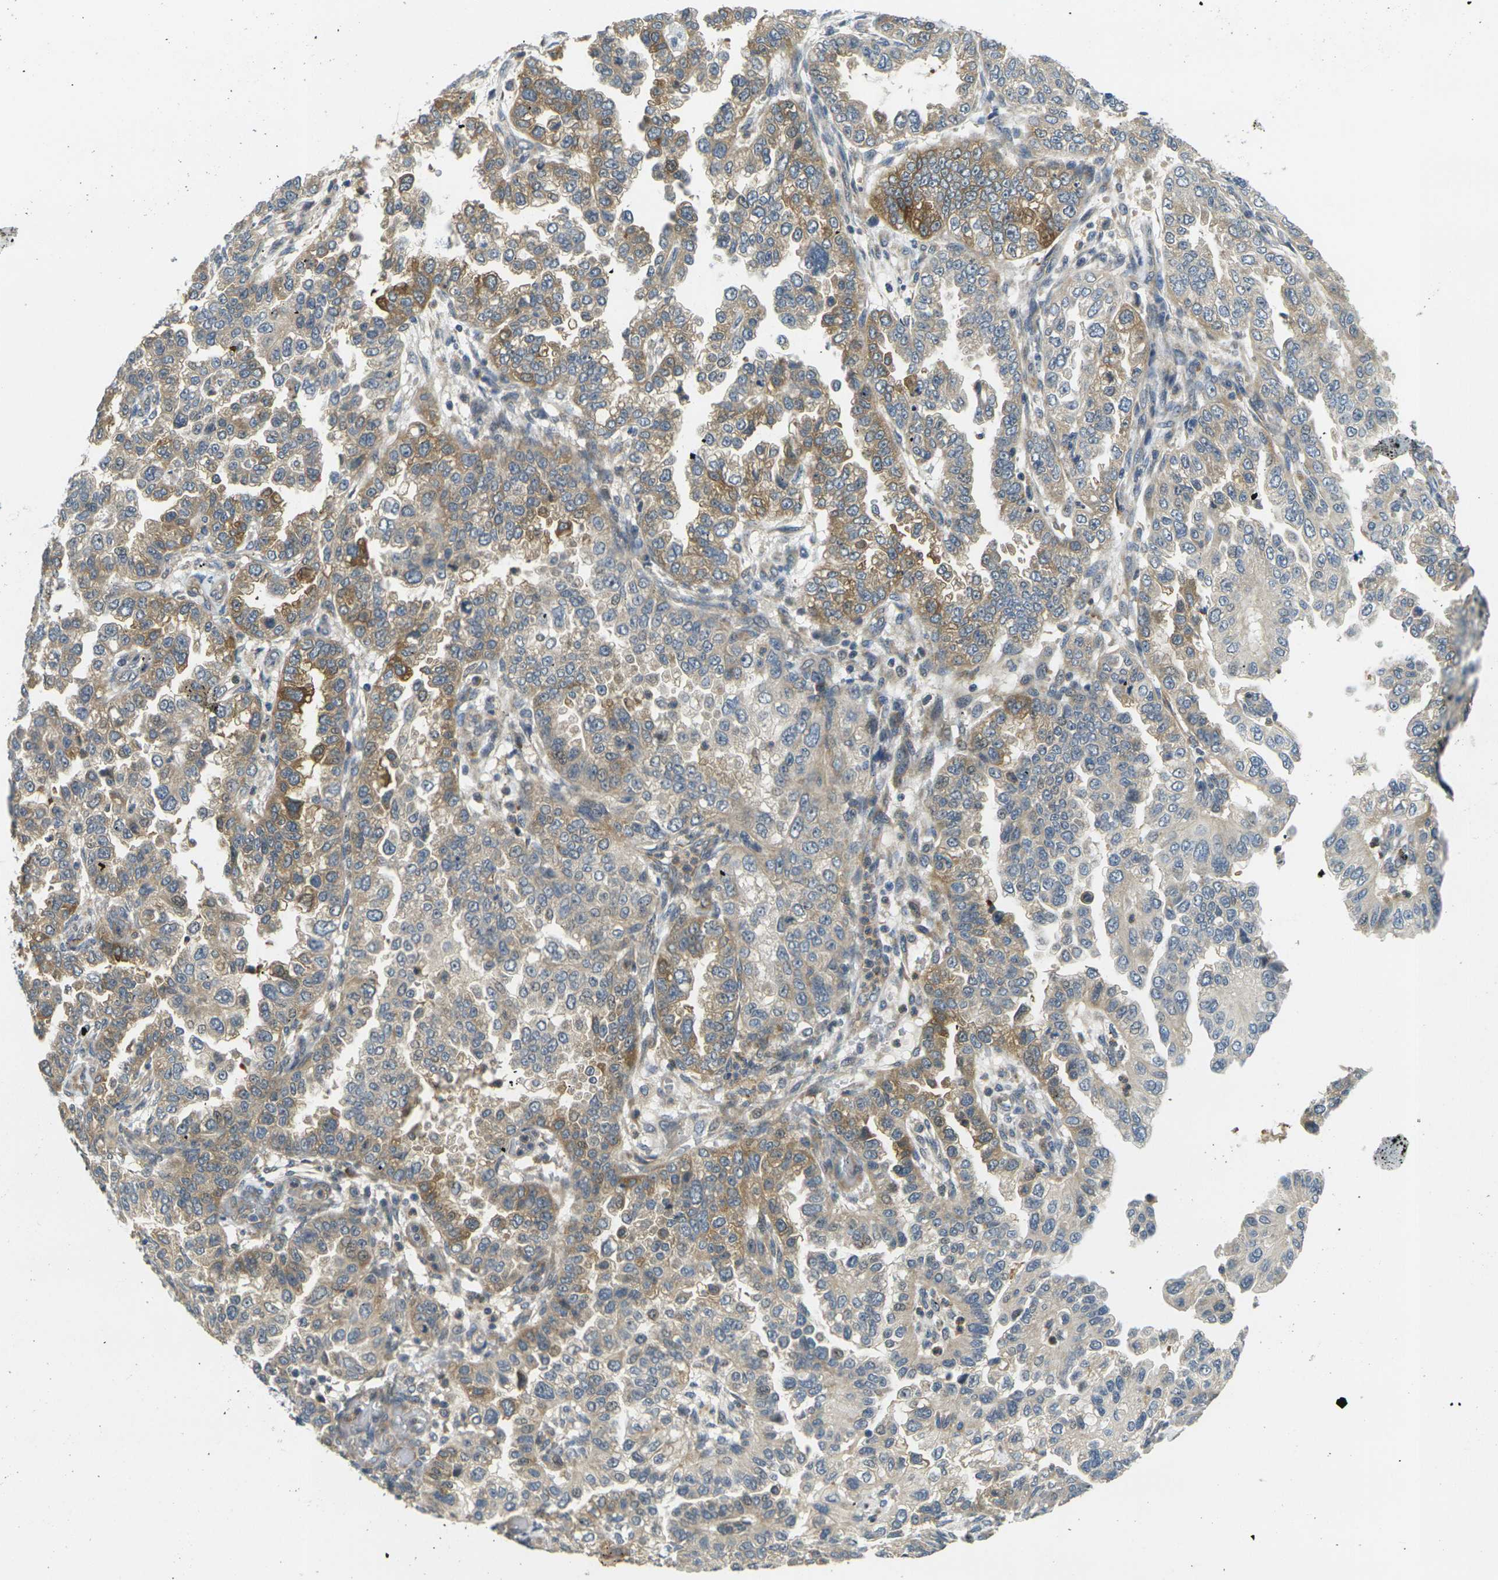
{"staining": {"intensity": "moderate", "quantity": "25%-75%", "location": "cytoplasmic/membranous"}, "tissue": "endometrial cancer", "cell_type": "Tumor cells", "image_type": "cancer", "snomed": [{"axis": "morphology", "description": "Adenocarcinoma, NOS"}, {"axis": "topography", "description": "Endometrium"}], "caption": "Immunohistochemistry (IHC) (DAB) staining of human endometrial cancer shows moderate cytoplasmic/membranous protein expression in approximately 25%-75% of tumor cells.", "gene": "MINAR2", "patient": {"sex": "female", "age": 85}}